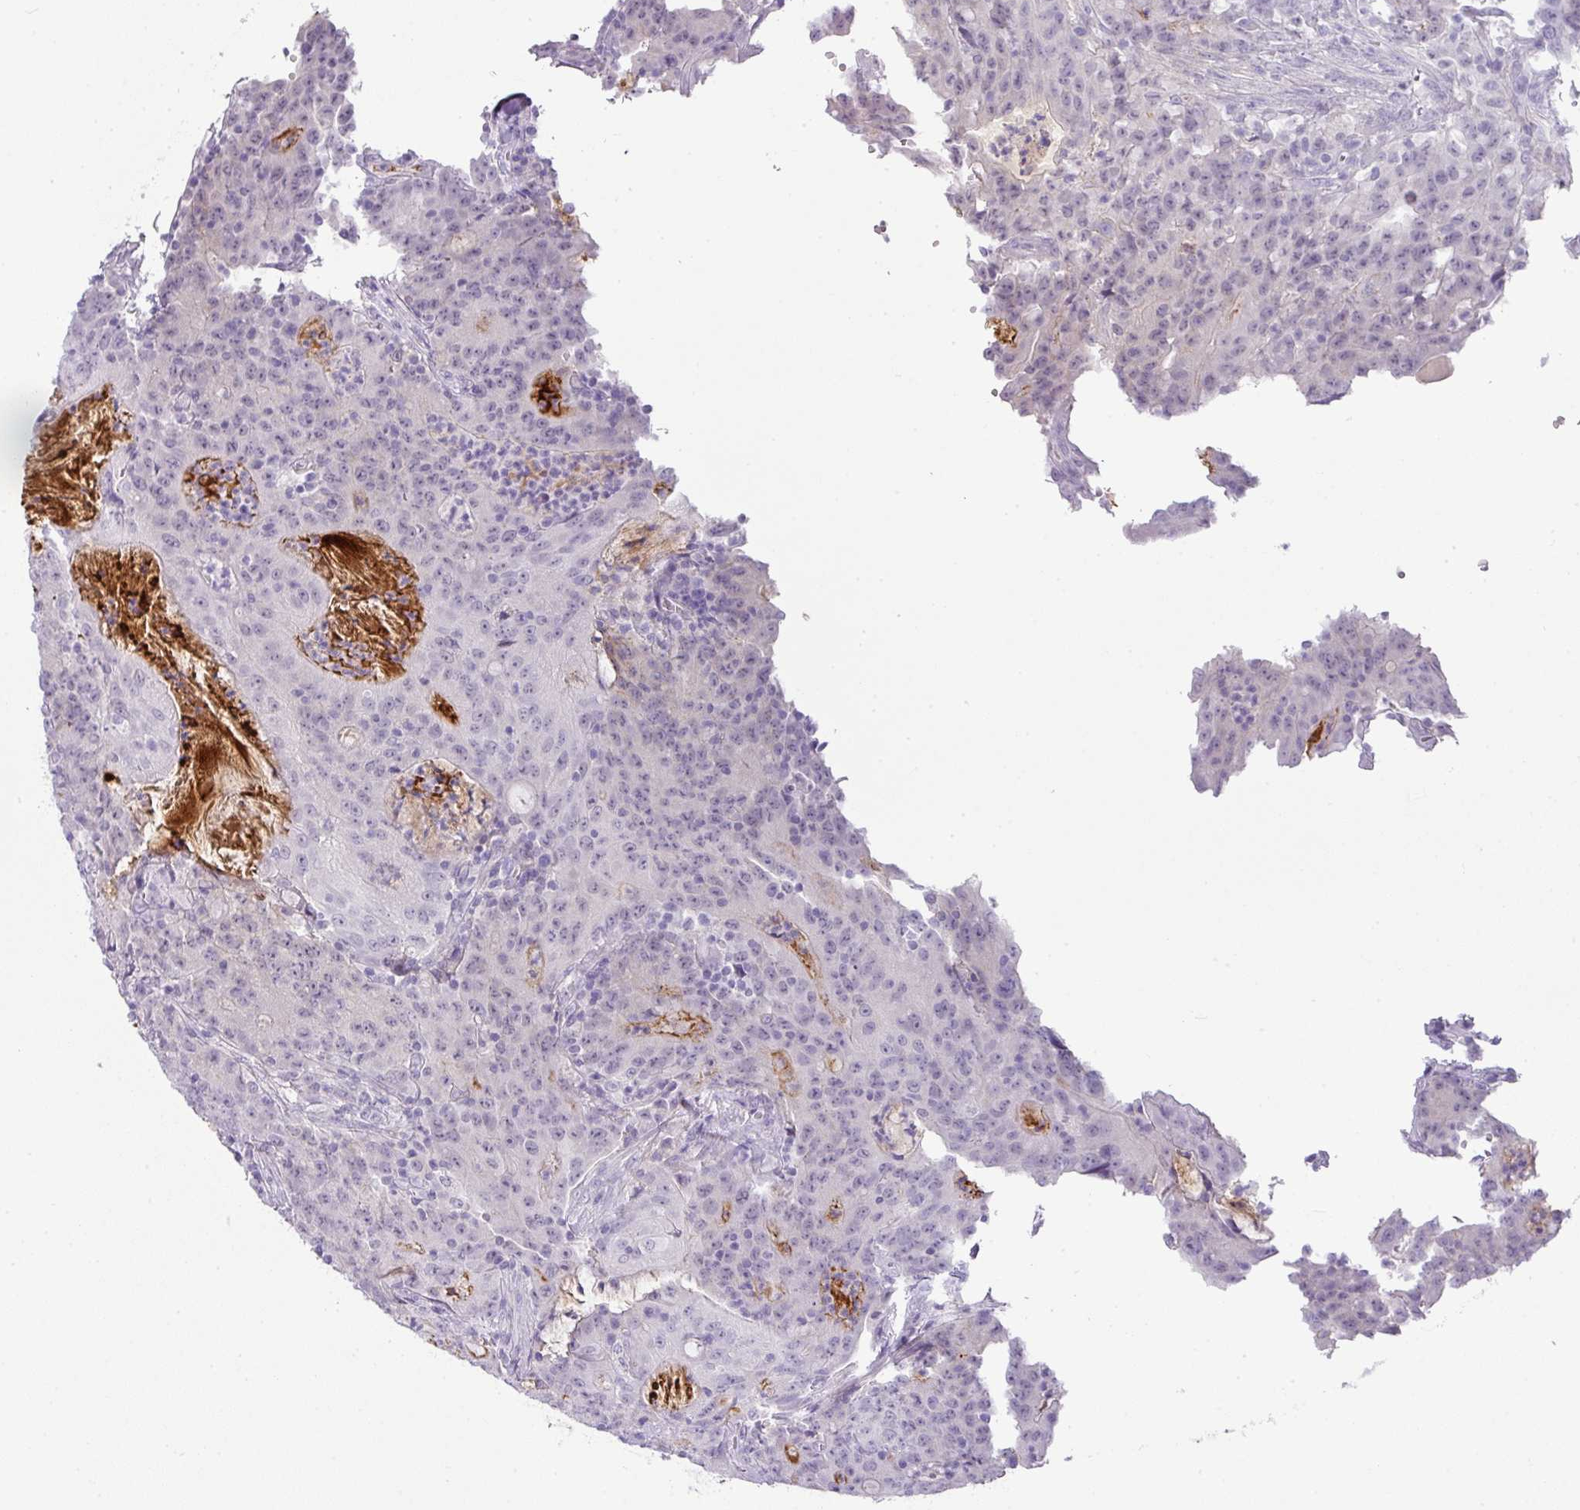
{"staining": {"intensity": "negative", "quantity": "none", "location": "none"}, "tissue": "colorectal cancer", "cell_type": "Tumor cells", "image_type": "cancer", "snomed": [{"axis": "morphology", "description": "Adenocarcinoma, NOS"}, {"axis": "topography", "description": "Colon"}], "caption": "Adenocarcinoma (colorectal) stained for a protein using immunohistochemistry reveals no positivity tumor cells.", "gene": "FGF17", "patient": {"sex": "male", "age": 83}}